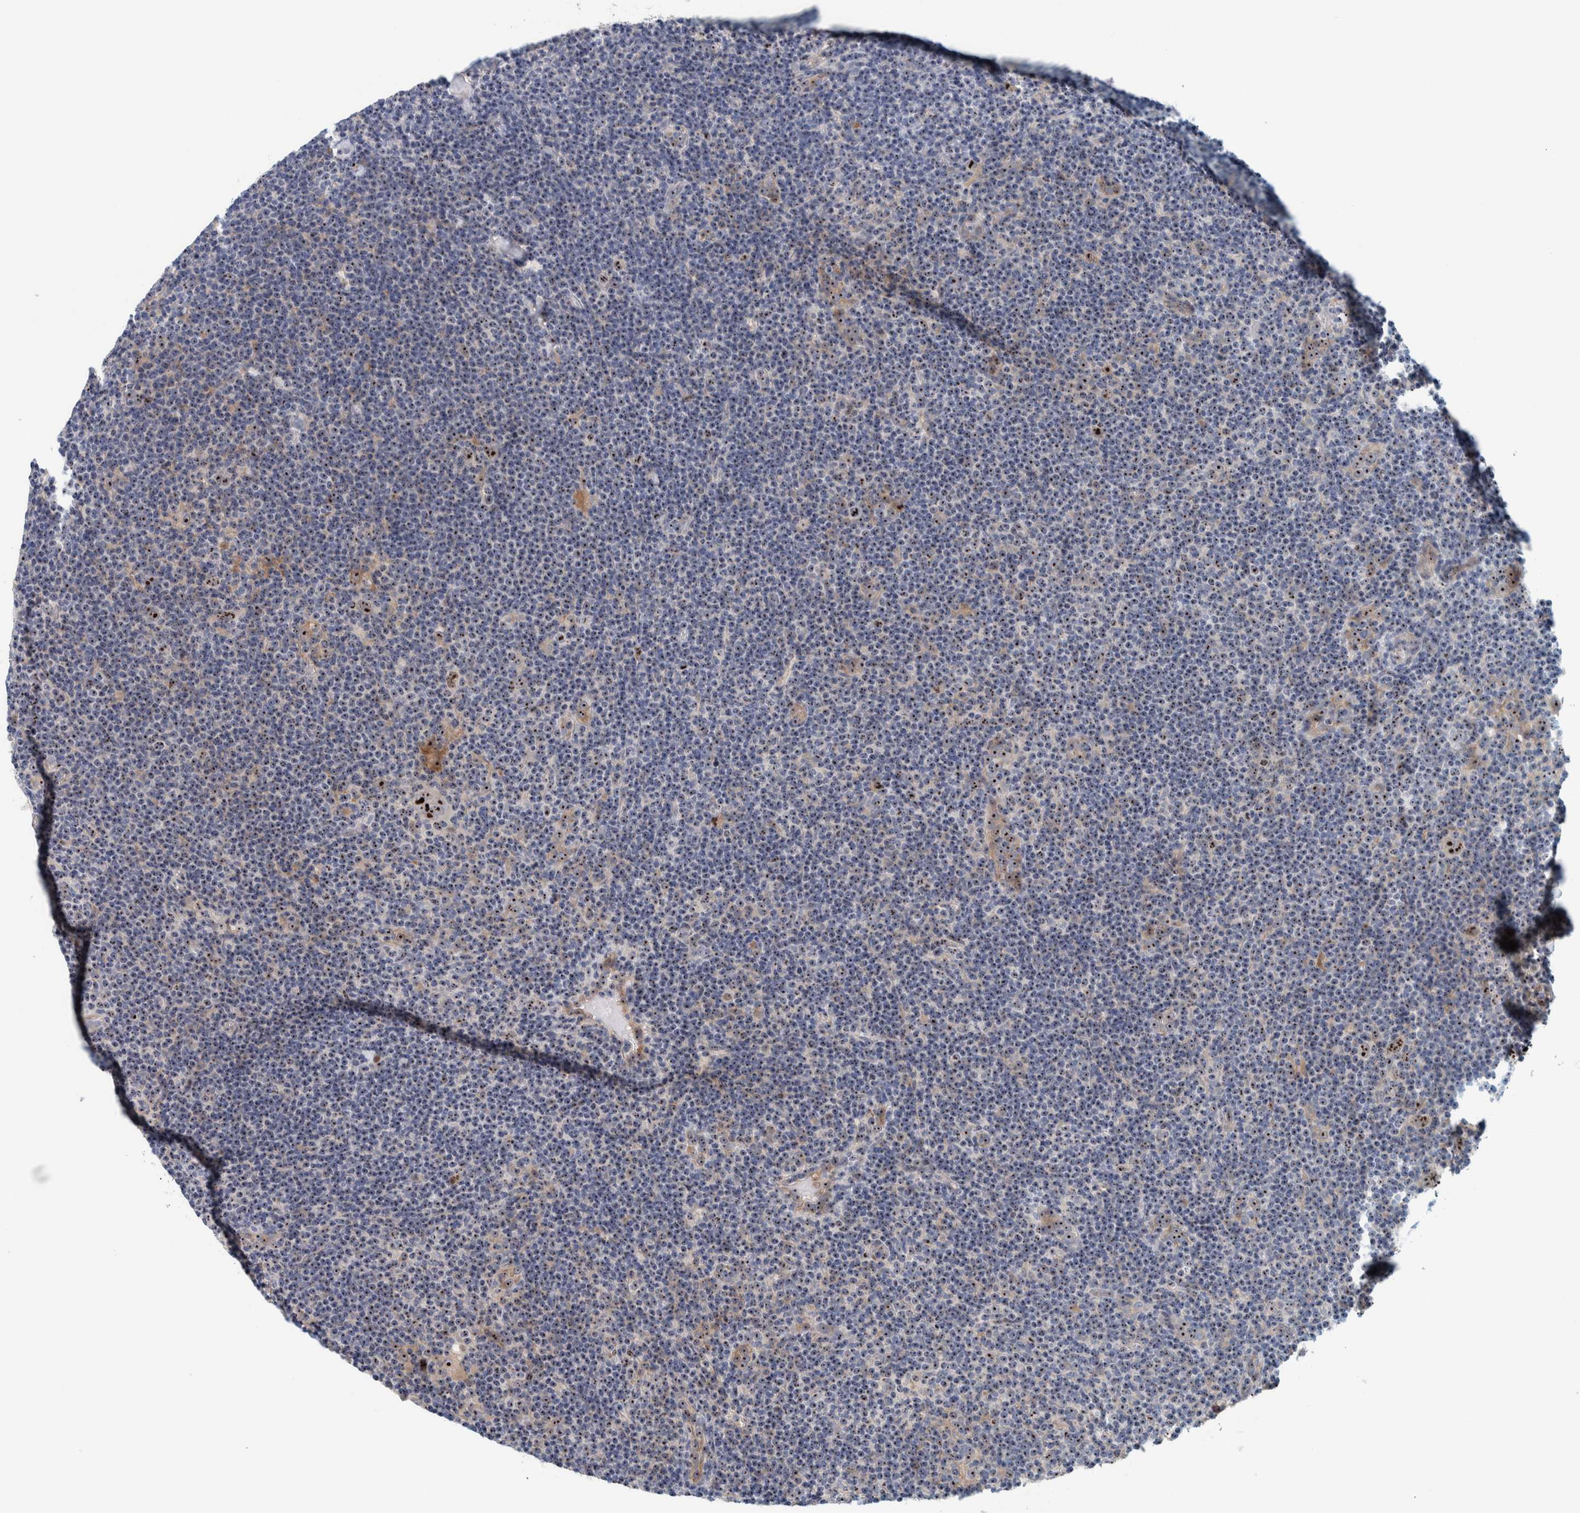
{"staining": {"intensity": "strong", "quantity": ">75%", "location": "nuclear"}, "tissue": "lymphoma", "cell_type": "Tumor cells", "image_type": "cancer", "snomed": [{"axis": "morphology", "description": "Hodgkin's disease, NOS"}, {"axis": "topography", "description": "Lymph node"}], "caption": "DAB immunohistochemical staining of Hodgkin's disease displays strong nuclear protein staining in approximately >75% of tumor cells. Using DAB (brown) and hematoxylin (blue) stains, captured at high magnification using brightfield microscopy.", "gene": "NOL11", "patient": {"sex": "female", "age": 57}}